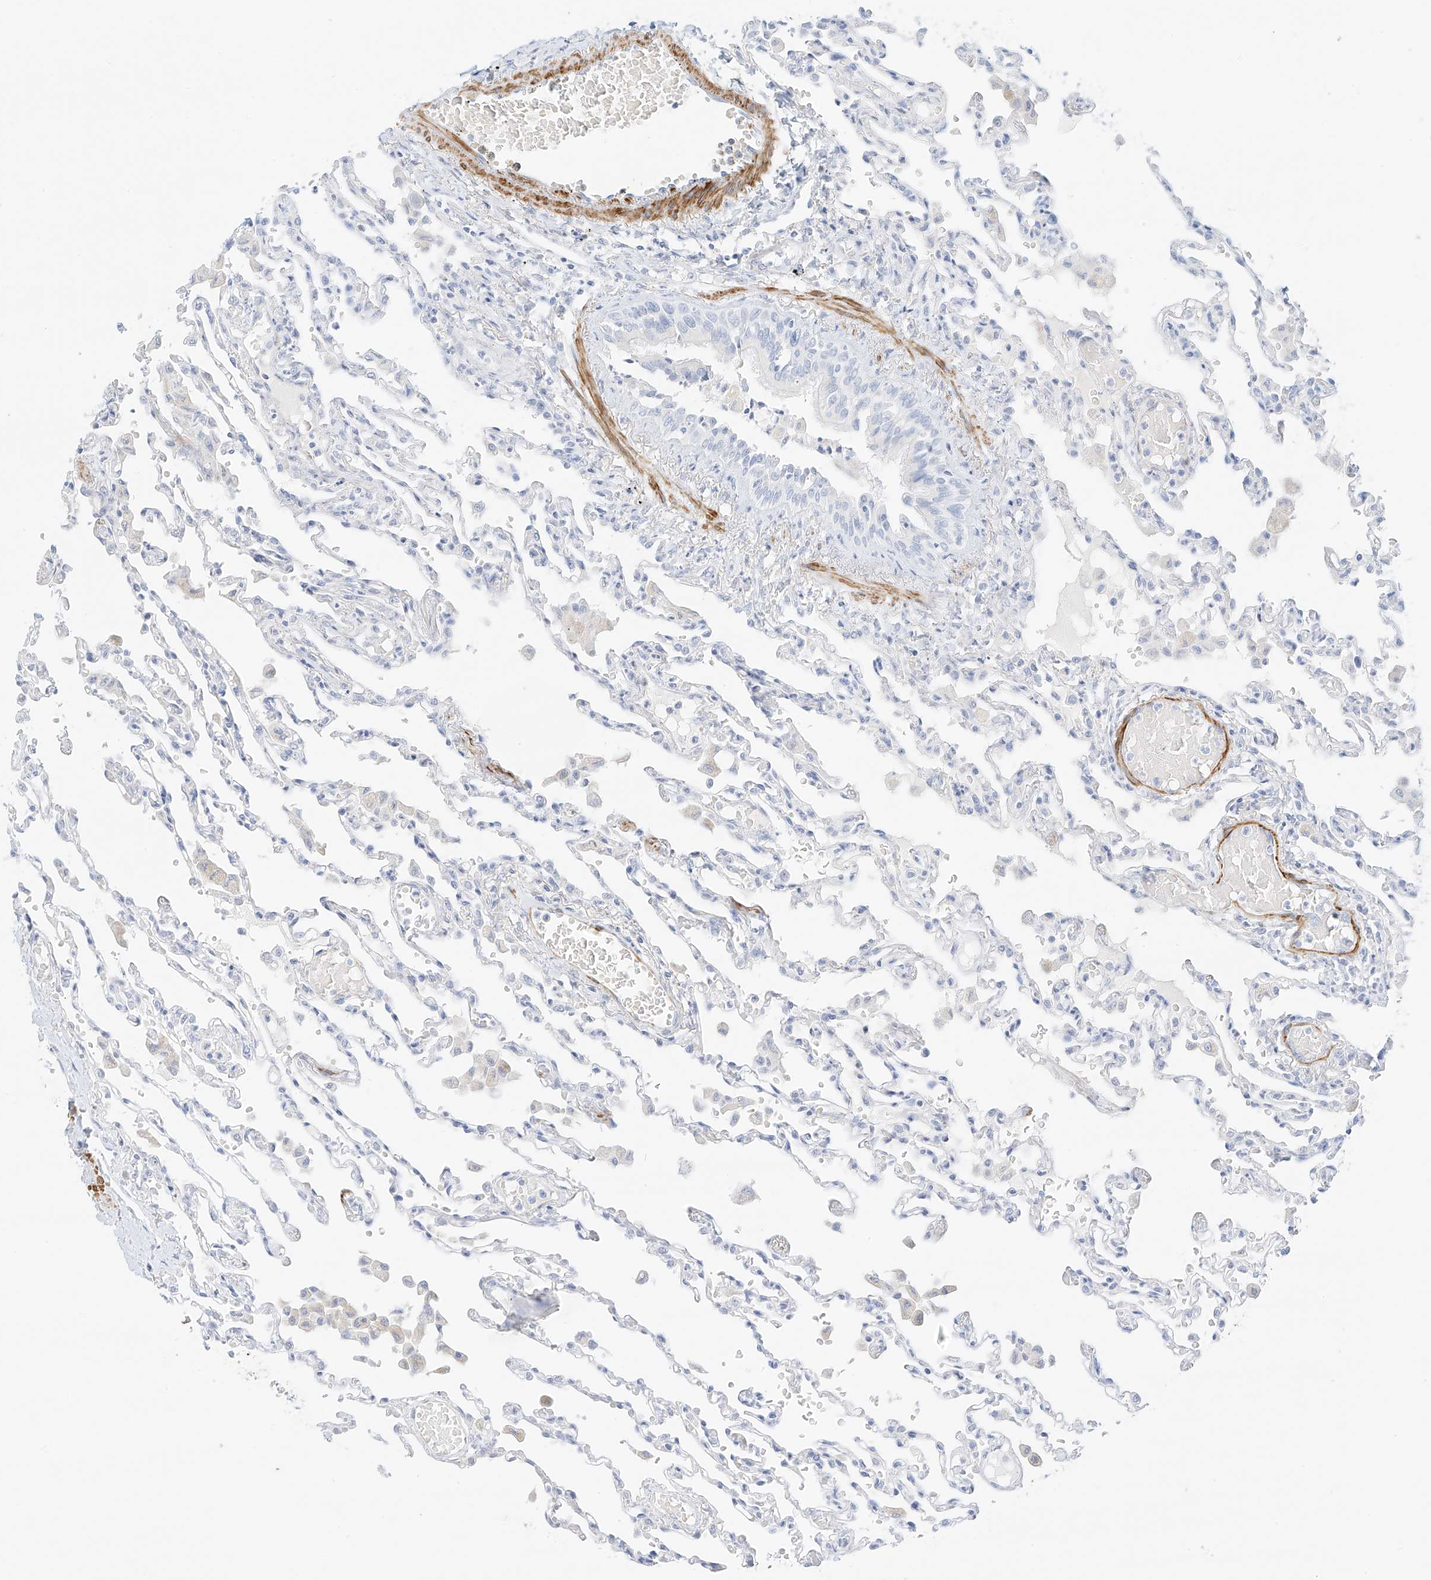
{"staining": {"intensity": "negative", "quantity": "none", "location": "none"}, "tissue": "lung", "cell_type": "Alveolar cells", "image_type": "normal", "snomed": [{"axis": "morphology", "description": "Normal tissue, NOS"}, {"axis": "topography", "description": "Bronchus"}, {"axis": "topography", "description": "Lung"}], "caption": "DAB immunohistochemical staining of benign human lung shows no significant staining in alveolar cells. Nuclei are stained in blue.", "gene": "ST3GAL5", "patient": {"sex": "female", "age": 49}}